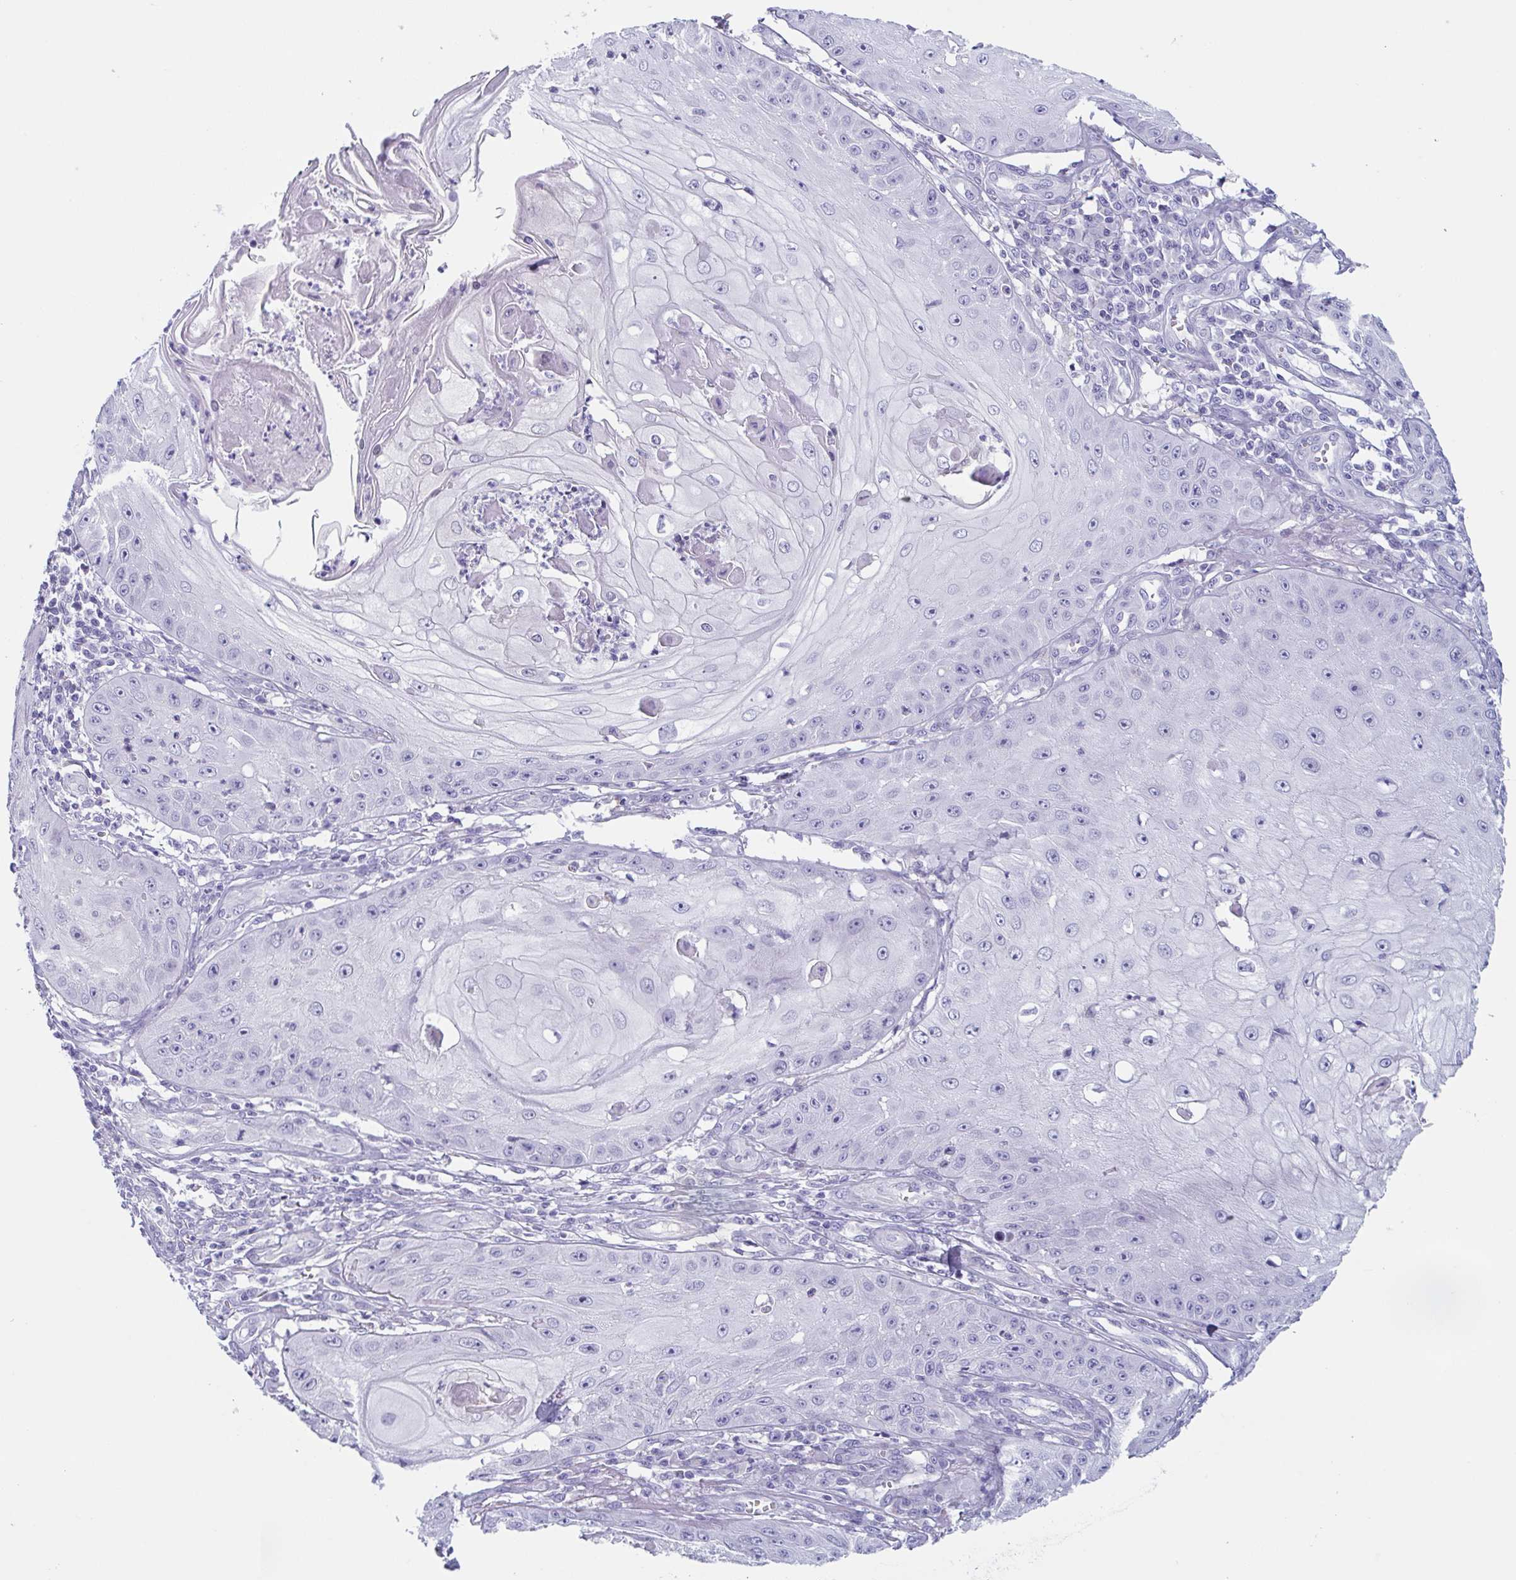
{"staining": {"intensity": "negative", "quantity": "none", "location": "none"}, "tissue": "skin cancer", "cell_type": "Tumor cells", "image_type": "cancer", "snomed": [{"axis": "morphology", "description": "Squamous cell carcinoma, NOS"}, {"axis": "topography", "description": "Skin"}], "caption": "This is an IHC histopathology image of skin cancer (squamous cell carcinoma). There is no expression in tumor cells.", "gene": "TAGLN3", "patient": {"sex": "male", "age": 70}}